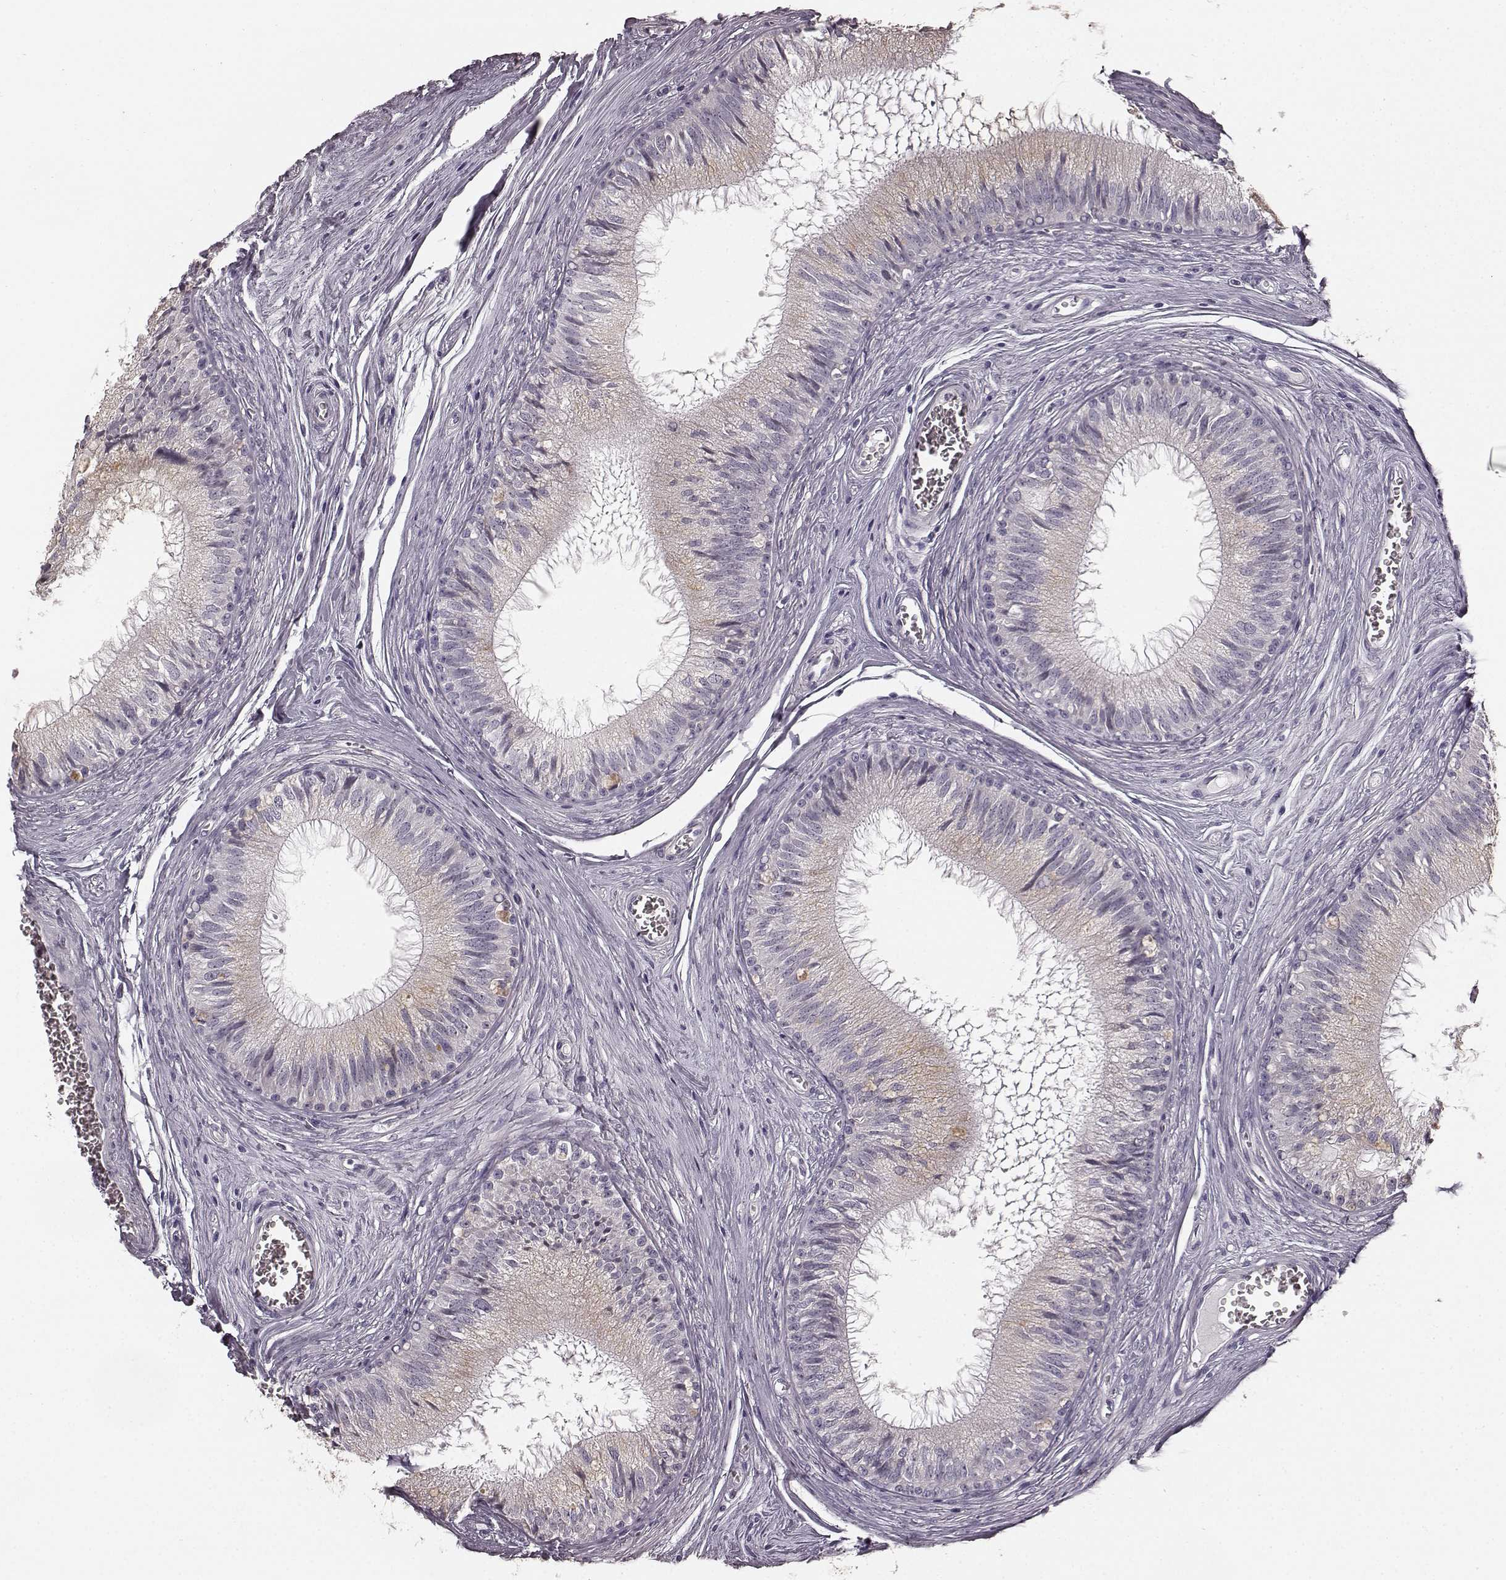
{"staining": {"intensity": "weak", "quantity": "25%-75%", "location": "cytoplasmic/membranous"}, "tissue": "epididymis", "cell_type": "Glandular cells", "image_type": "normal", "snomed": [{"axis": "morphology", "description": "Normal tissue, NOS"}, {"axis": "topography", "description": "Epididymis"}], "caption": "Immunohistochemistry photomicrograph of benign human epididymis stained for a protein (brown), which reveals low levels of weak cytoplasmic/membranous positivity in approximately 25%-75% of glandular cells.", "gene": "RIT2", "patient": {"sex": "male", "age": 37}}